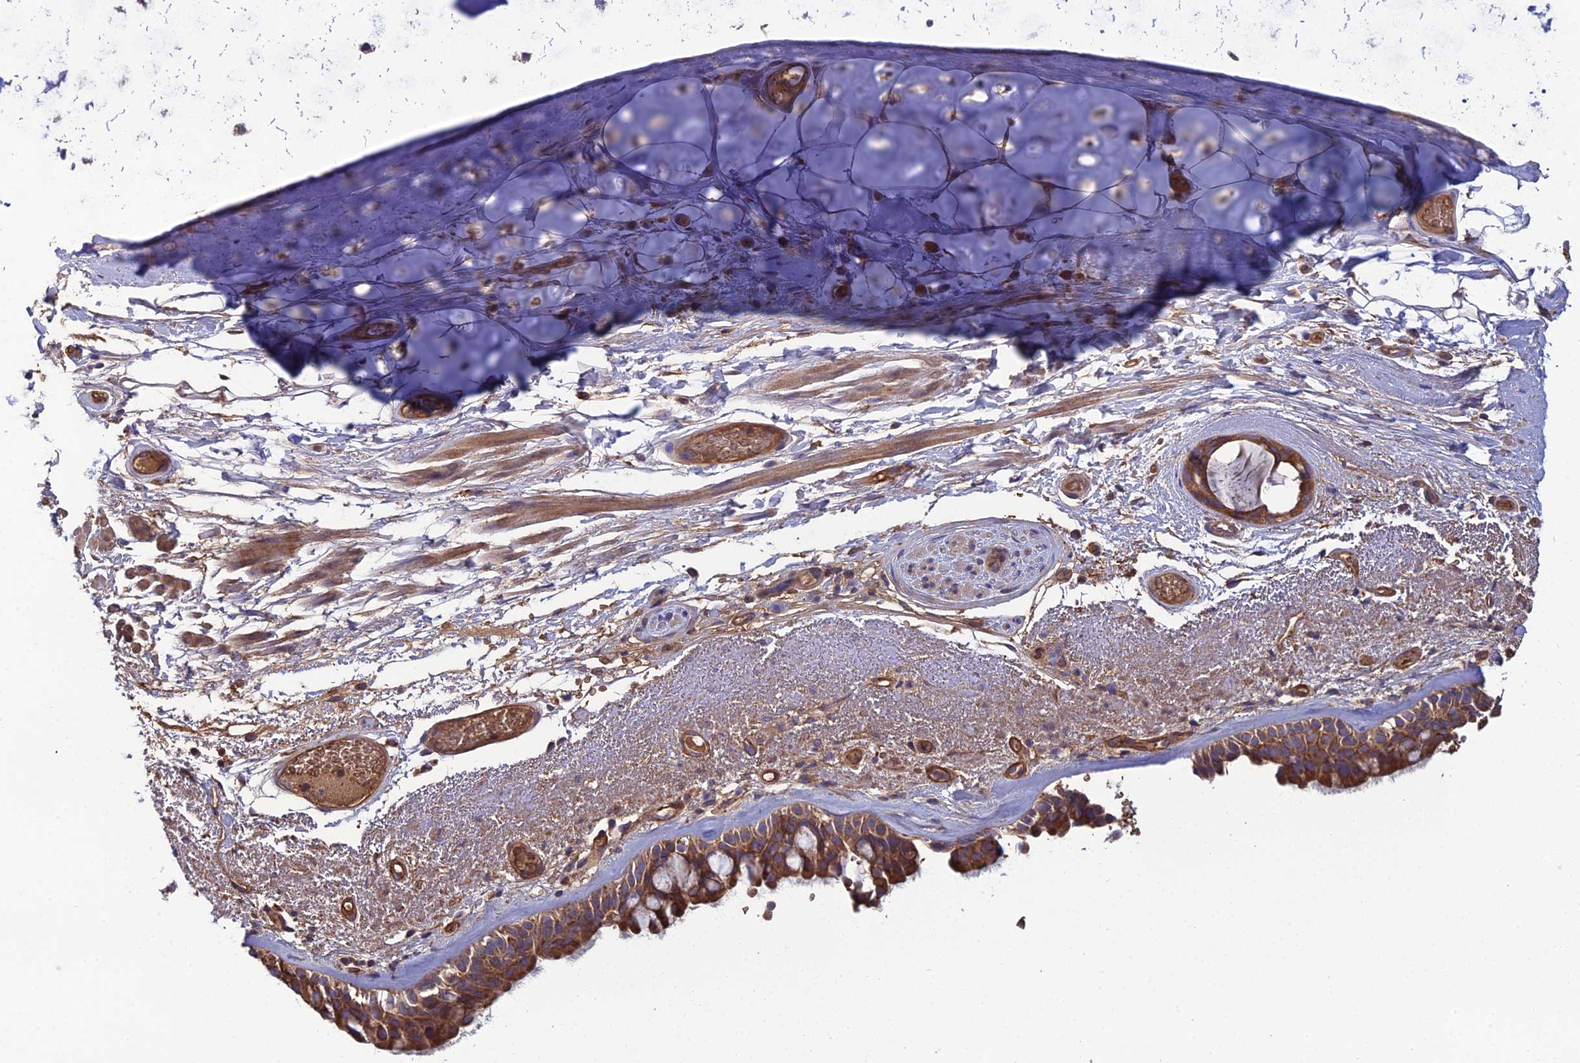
{"staining": {"intensity": "moderate", "quantity": ">75%", "location": "cytoplasmic/membranous"}, "tissue": "bronchus", "cell_type": "Respiratory epithelial cells", "image_type": "normal", "snomed": [{"axis": "morphology", "description": "Normal tissue, NOS"}, {"axis": "morphology", "description": "Squamous cell carcinoma, NOS"}, {"axis": "topography", "description": "Lymph node"}, {"axis": "topography", "description": "Bronchus"}, {"axis": "topography", "description": "Lung"}], "caption": "A photomicrograph showing moderate cytoplasmic/membranous staining in approximately >75% of respiratory epithelial cells in normal bronchus, as visualized by brown immunohistochemical staining.", "gene": "GALR2", "patient": {"sex": "male", "age": 66}}